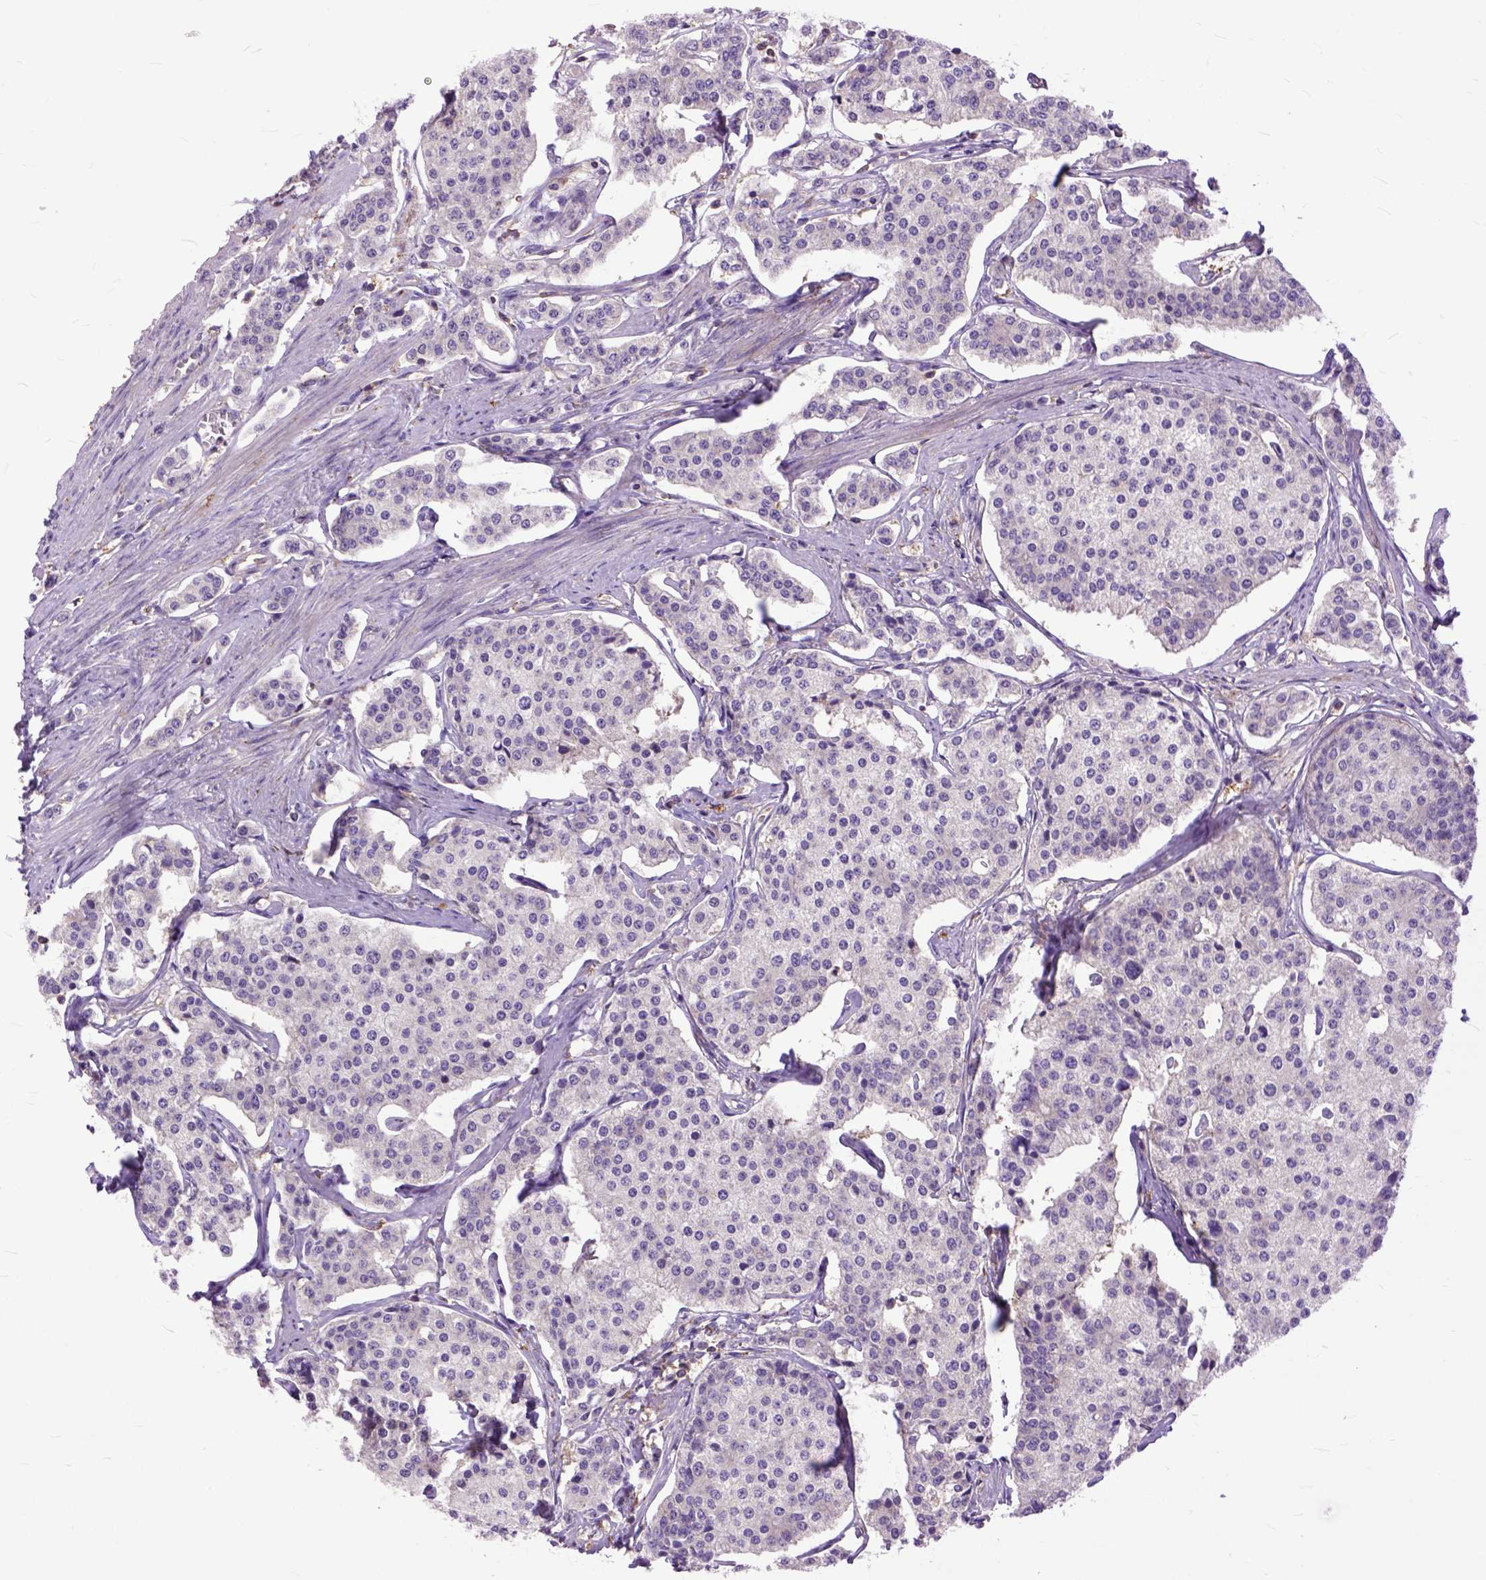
{"staining": {"intensity": "weak", "quantity": "<25%", "location": "cytoplasmic/membranous"}, "tissue": "carcinoid", "cell_type": "Tumor cells", "image_type": "cancer", "snomed": [{"axis": "morphology", "description": "Carcinoid, malignant, NOS"}, {"axis": "topography", "description": "Small intestine"}], "caption": "This is an IHC photomicrograph of human malignant carcinoid. There is no staining in tumor cells.", "gene": "NAMPT", "patient": {"sex": "female", "age": 65}}